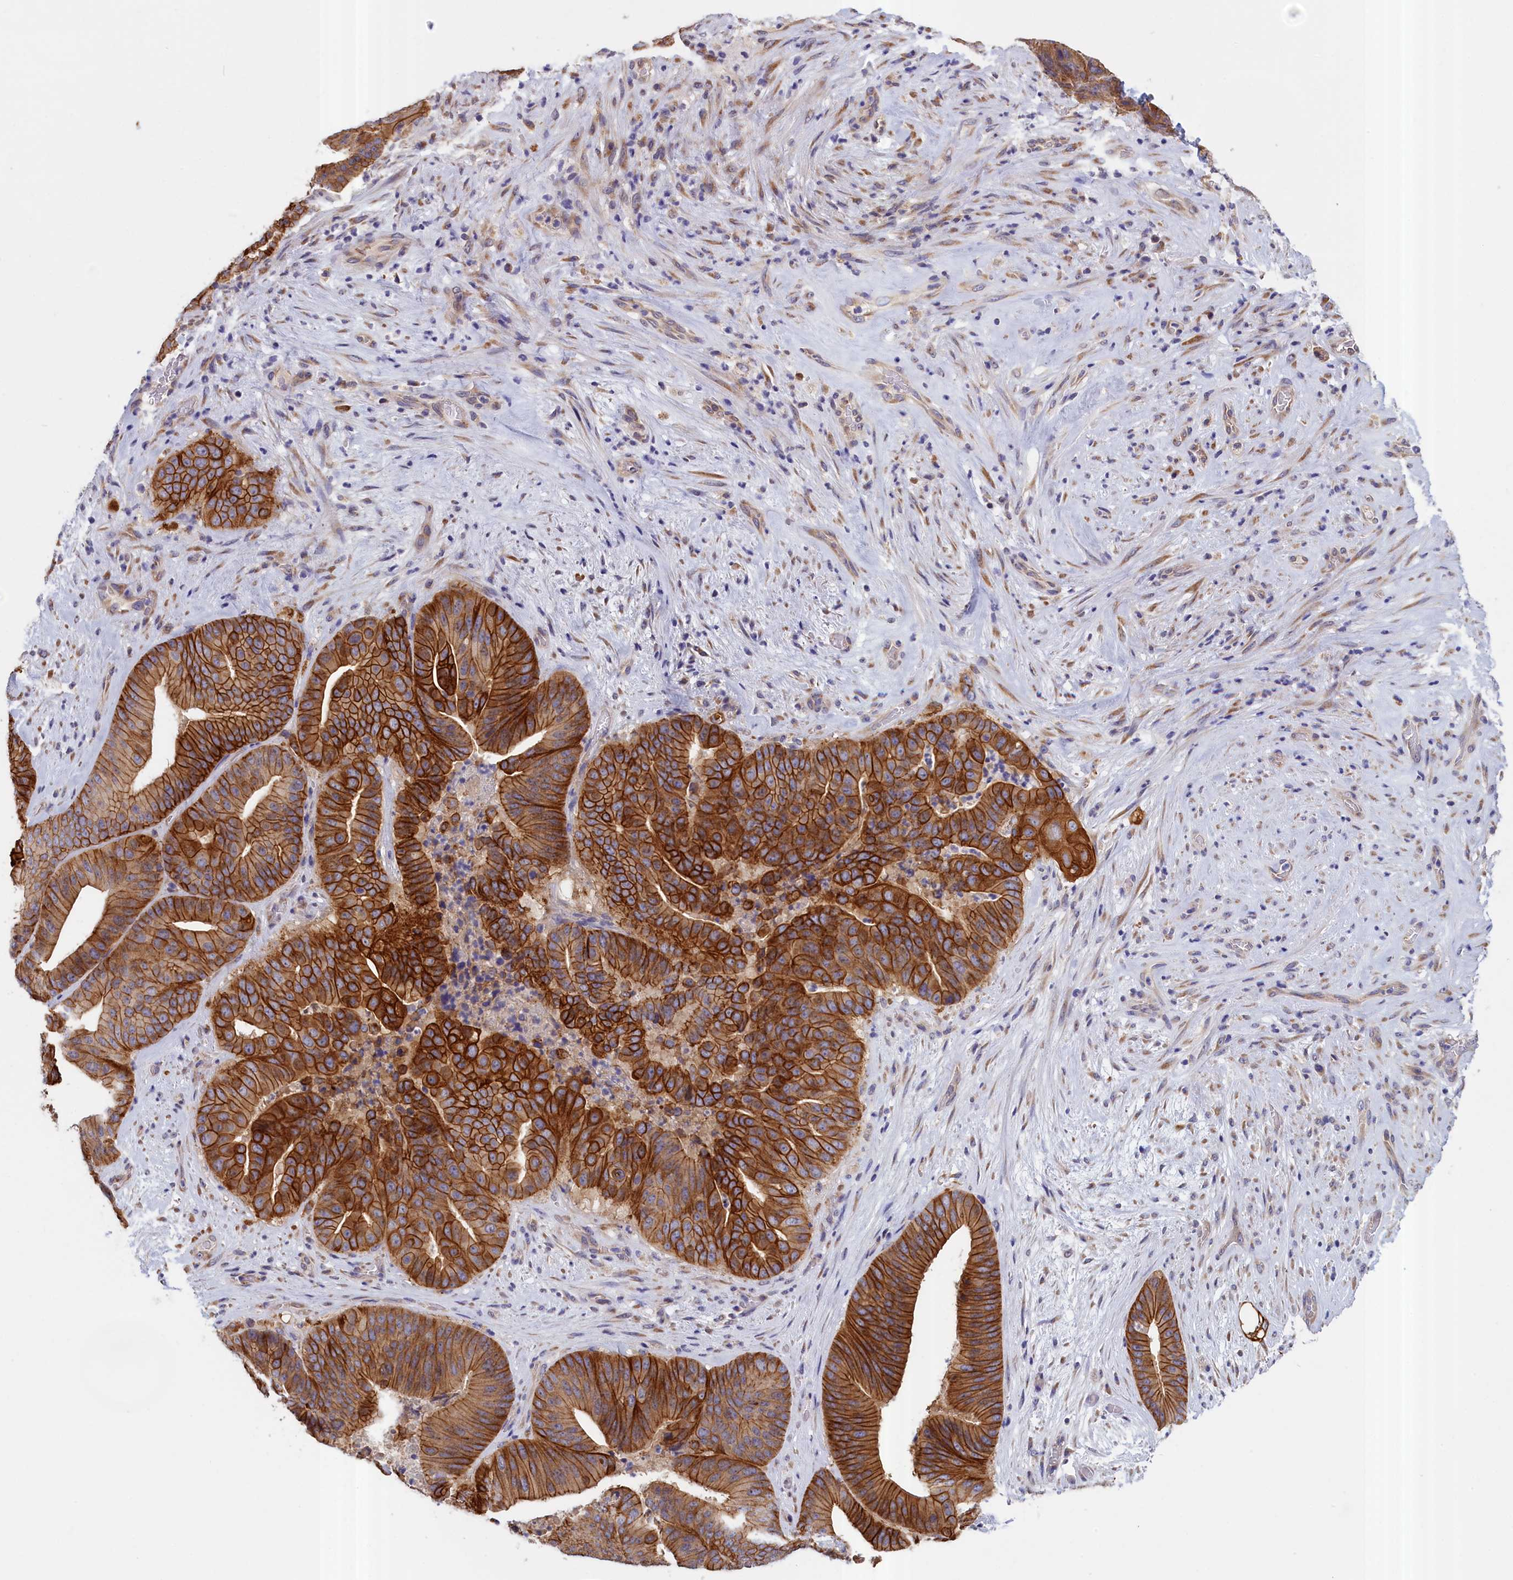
{"staining": {"intensity": "strong", "quantity": ">75%", "location": "cytoplasmic/membranous"}, "tissue": "pancreatic cancer", "cell_type": "Tumor cells", "image_type": "cancer", "snomed": [{"axis": "morphology", "description": "Adenocarcinoma, NOS"}, {"axis": "topography", "description": "Pancreas"}], "caption": "Pancreatic cancer (adenocarcinoma) stained with DAB IHC shows high levels of strong cytoplasmic/membranous positivity in approximately >75% of tumor cells.", "gene": "COL19A1", "patient": {"sex": "female", "age": 77}}